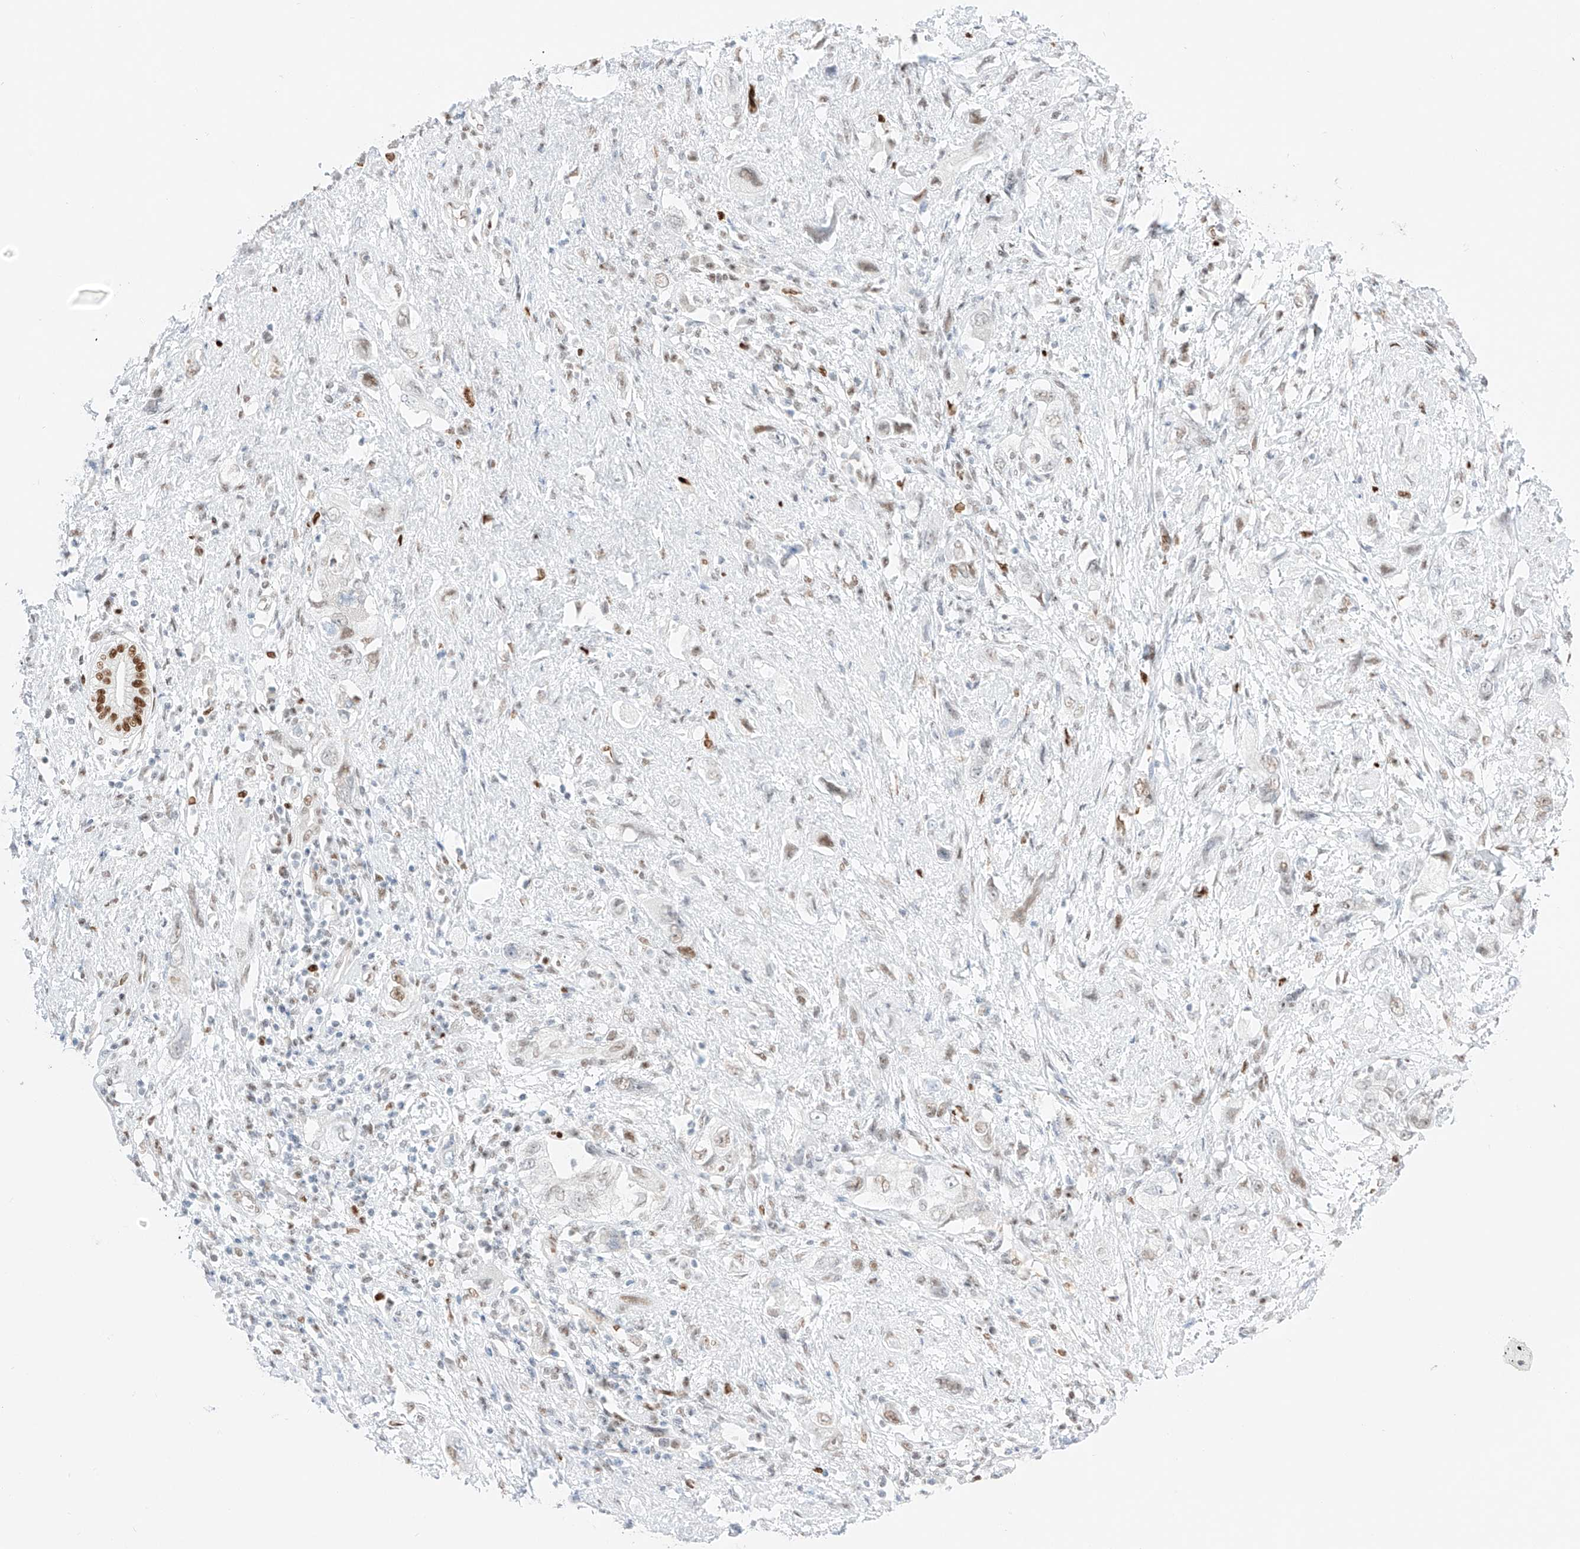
{"staining": {"intensity": "weak", "quantity": "<25%", "location": "nuclear"}, "tissue": "pancreatic cancer", "cell_type": "Tumor cells", "image_type": "cancer", "snomed": [{"axis": "morphology", "description": "Adenocarcinoma, NOS"}, {"axis": "topography", "description": "Pancreas"}], "caption": "Photomicrograph shows no significant protein staining in tumor cells of adenocarcinoma (pancreatic).", "gene": "APIP", "patient": {"sex": "female", "age": 73}}